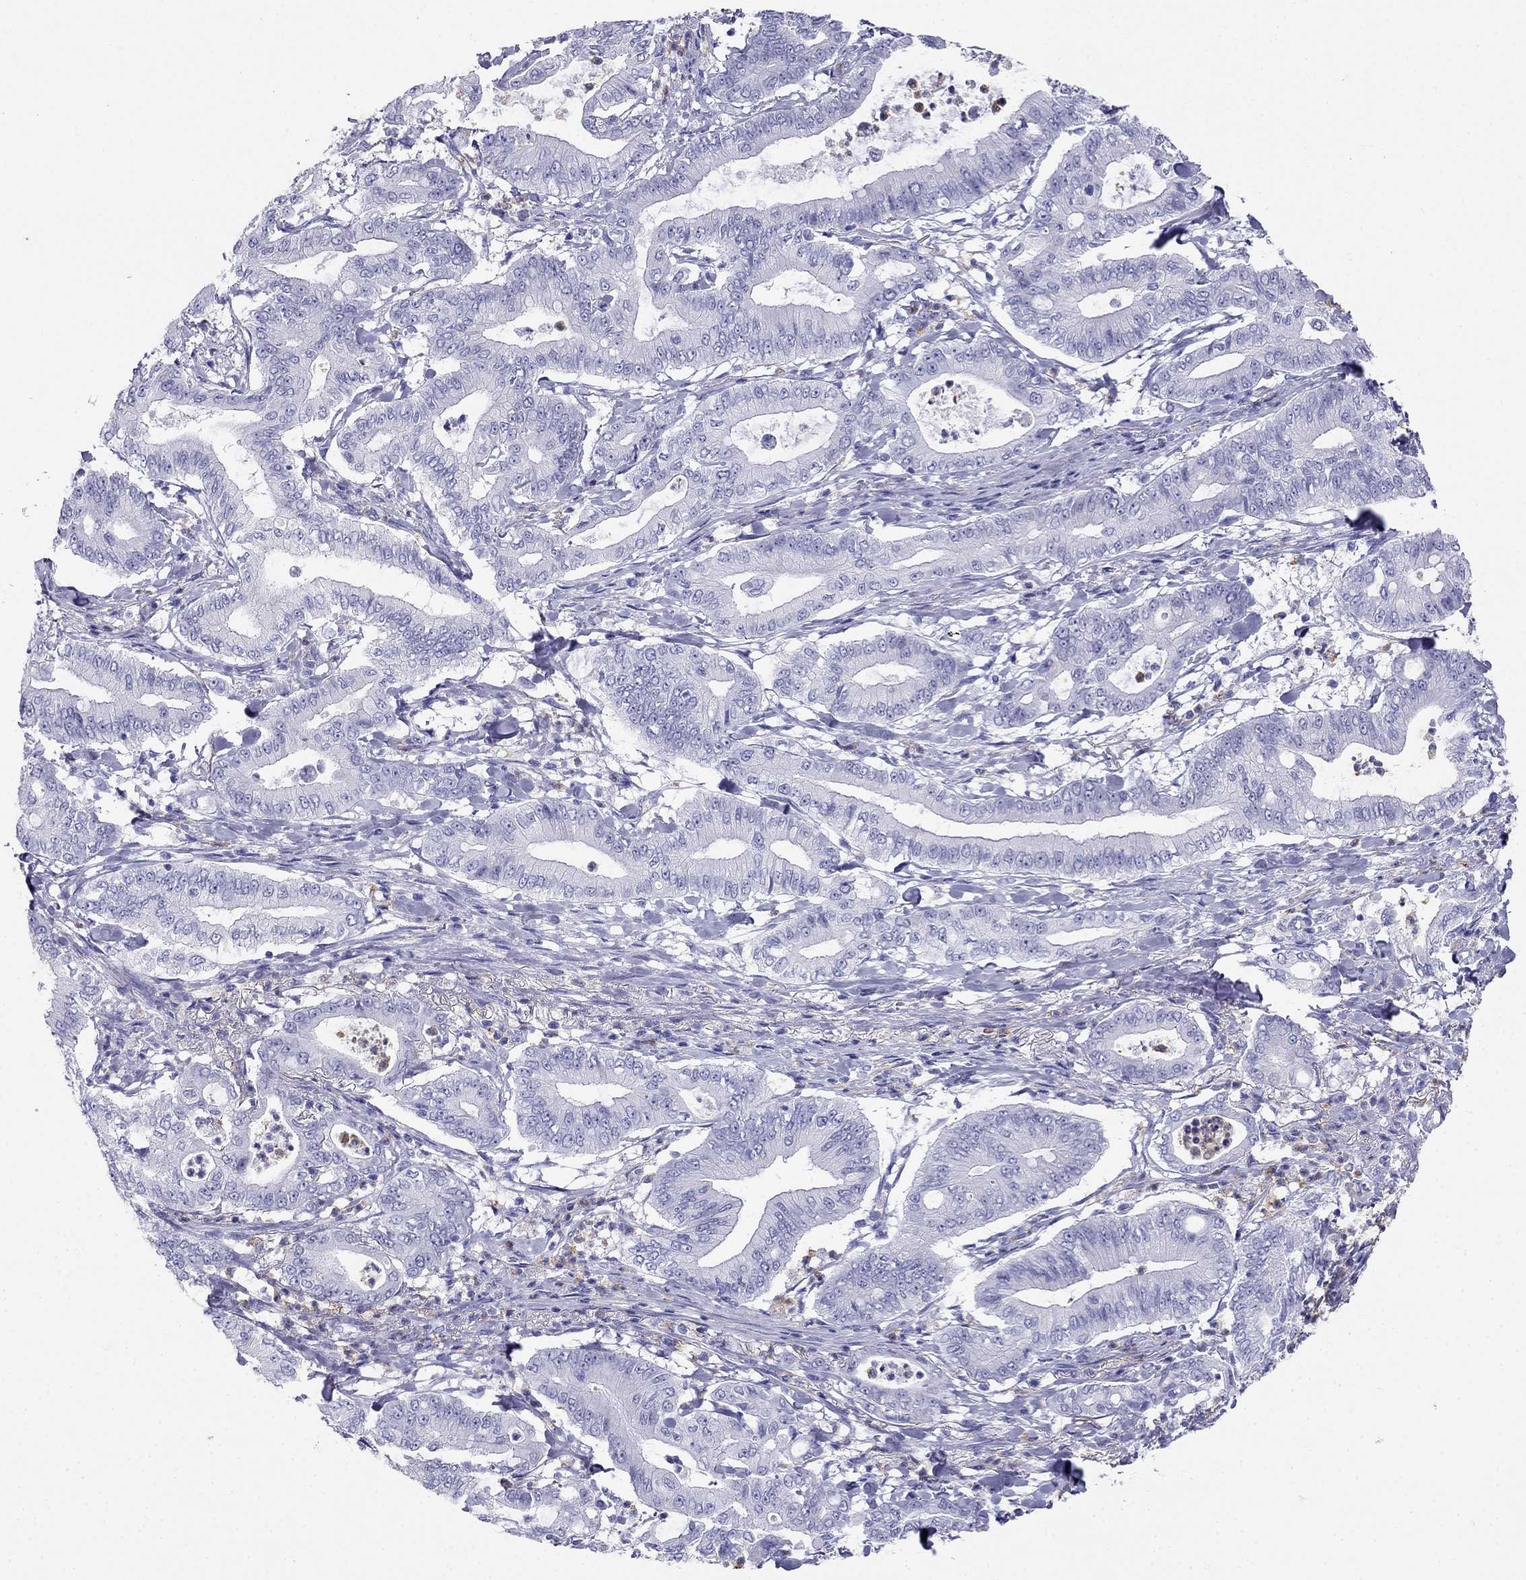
{"staining": {"intensity": "negative", "quantity": "none", "location": "none"}, "tissue": "pancreatic cancer", "cell_type": "Tumor cells", "image_type": "cancer", "snomed": [{"axis": "morphology", "description": "Adenocarcinoma, NOS"}, {"axis": "topography", "description": "Pancreas"}], "caption": "Tumor cells are negative for brown protein staining in adenocarcinoma (pancreatic). The staining is performed using DAB (3,3'-diaminobenzidine) brown chromogen with nuclei counter-stained in using hematoxylin.", "gene": "PPP1R36", "patient": {"sex": "male", "age": 71}}